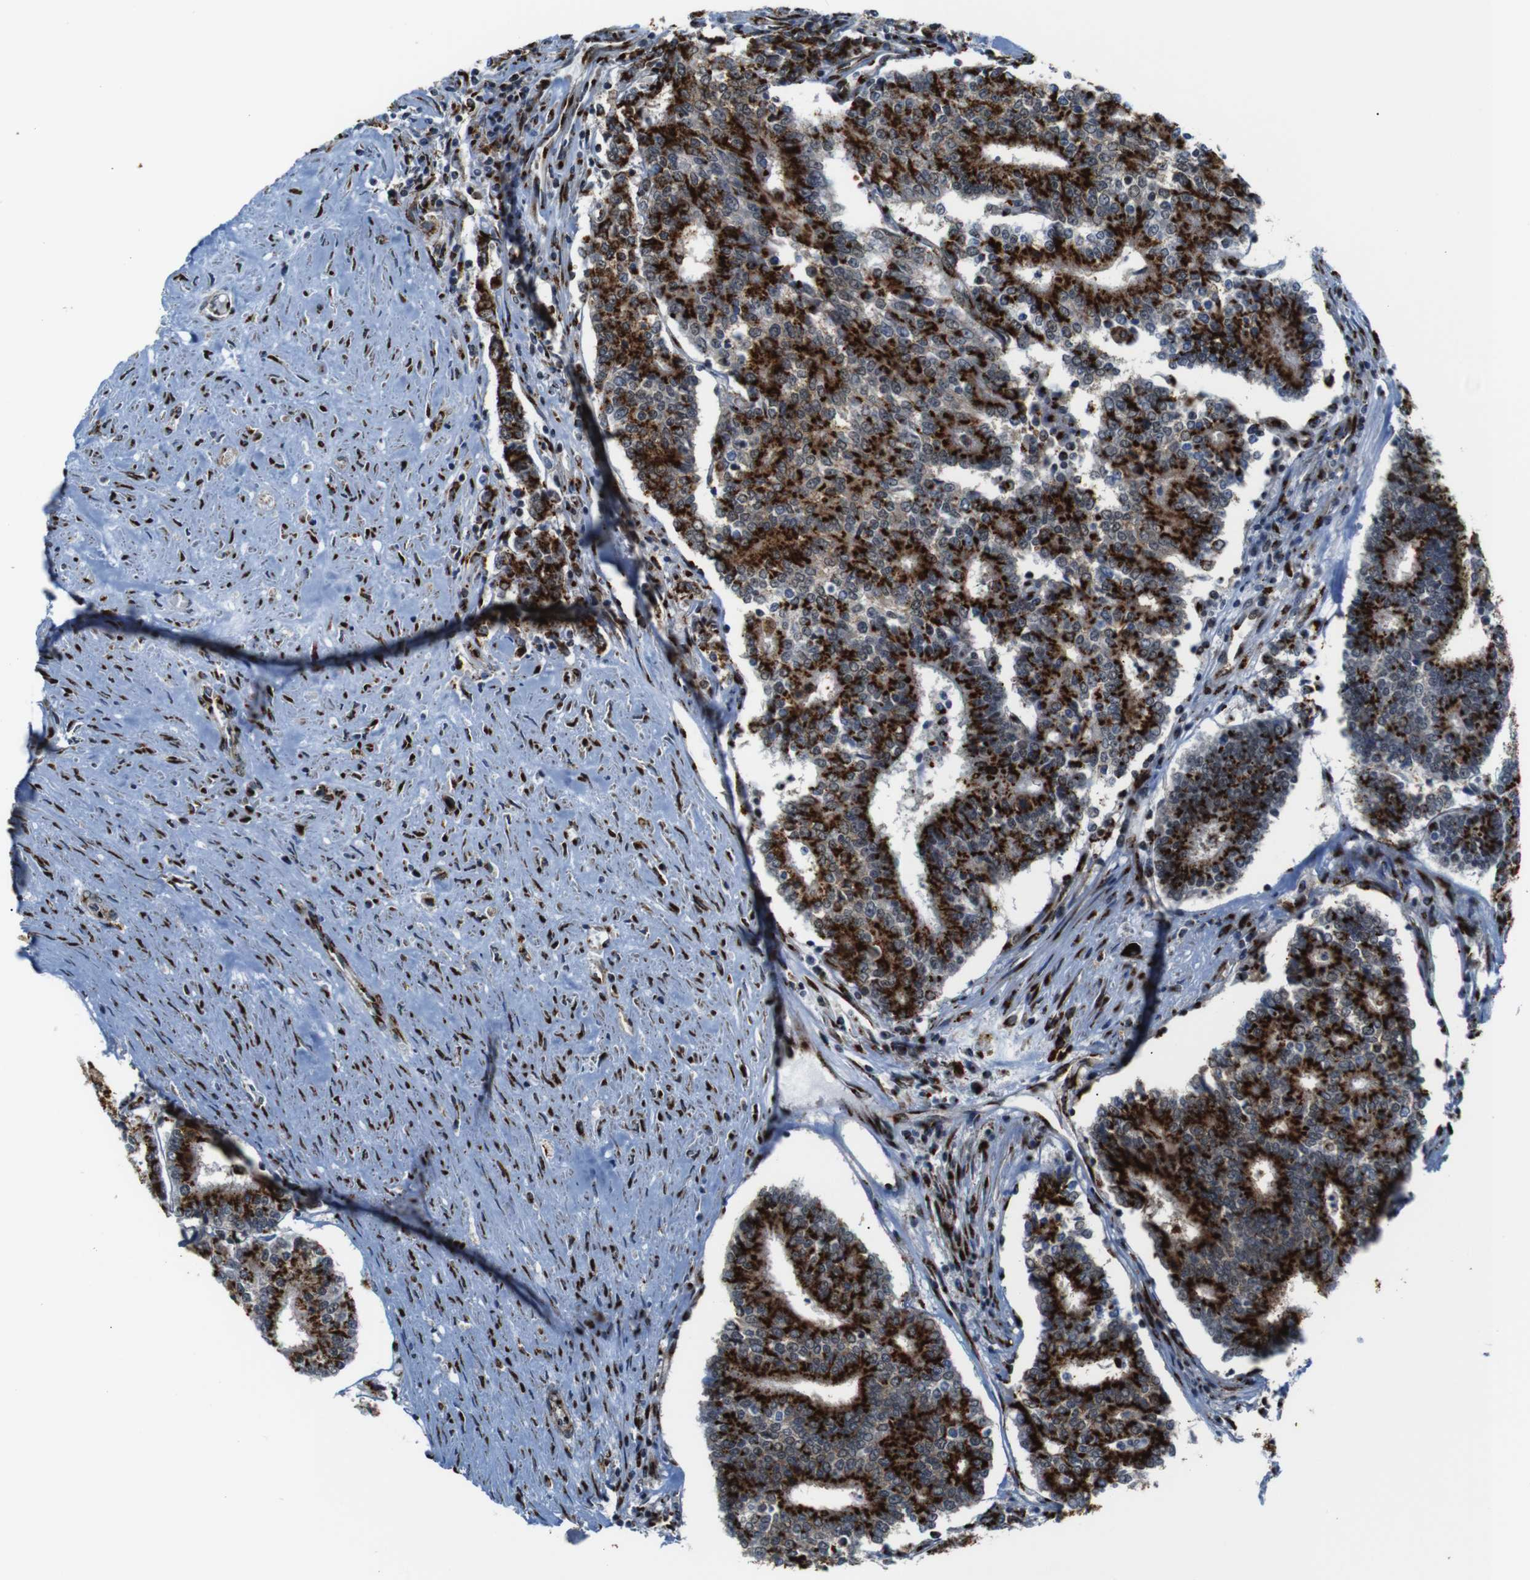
{"staining": {"intensity": "strong", "quantity": ">75%", "location": "cytoplasmic/membranous"}, "tissue": "prostate cancer", "cell_type": "Tumor cells", "image_type": "cancer", "snomed": [{"axis": "morphology", "description": "Normal tissue, NOS"}, {"axis": "morphology", "description": "Adenocarcinoma, High grade"}, {"axis": "topography", "description": "Prostate"}, {"axis": "topography", "description": "Seminal veicle"}], "caption": "Immunohistochemical staining of human prostate cancer demonstrates high levels of strong cytoplasmic/membranous protein positivity in approximately >75% of tumor cells.", "gene": "TGOLN2", "patient": {"sex": "male", "age": 55}}